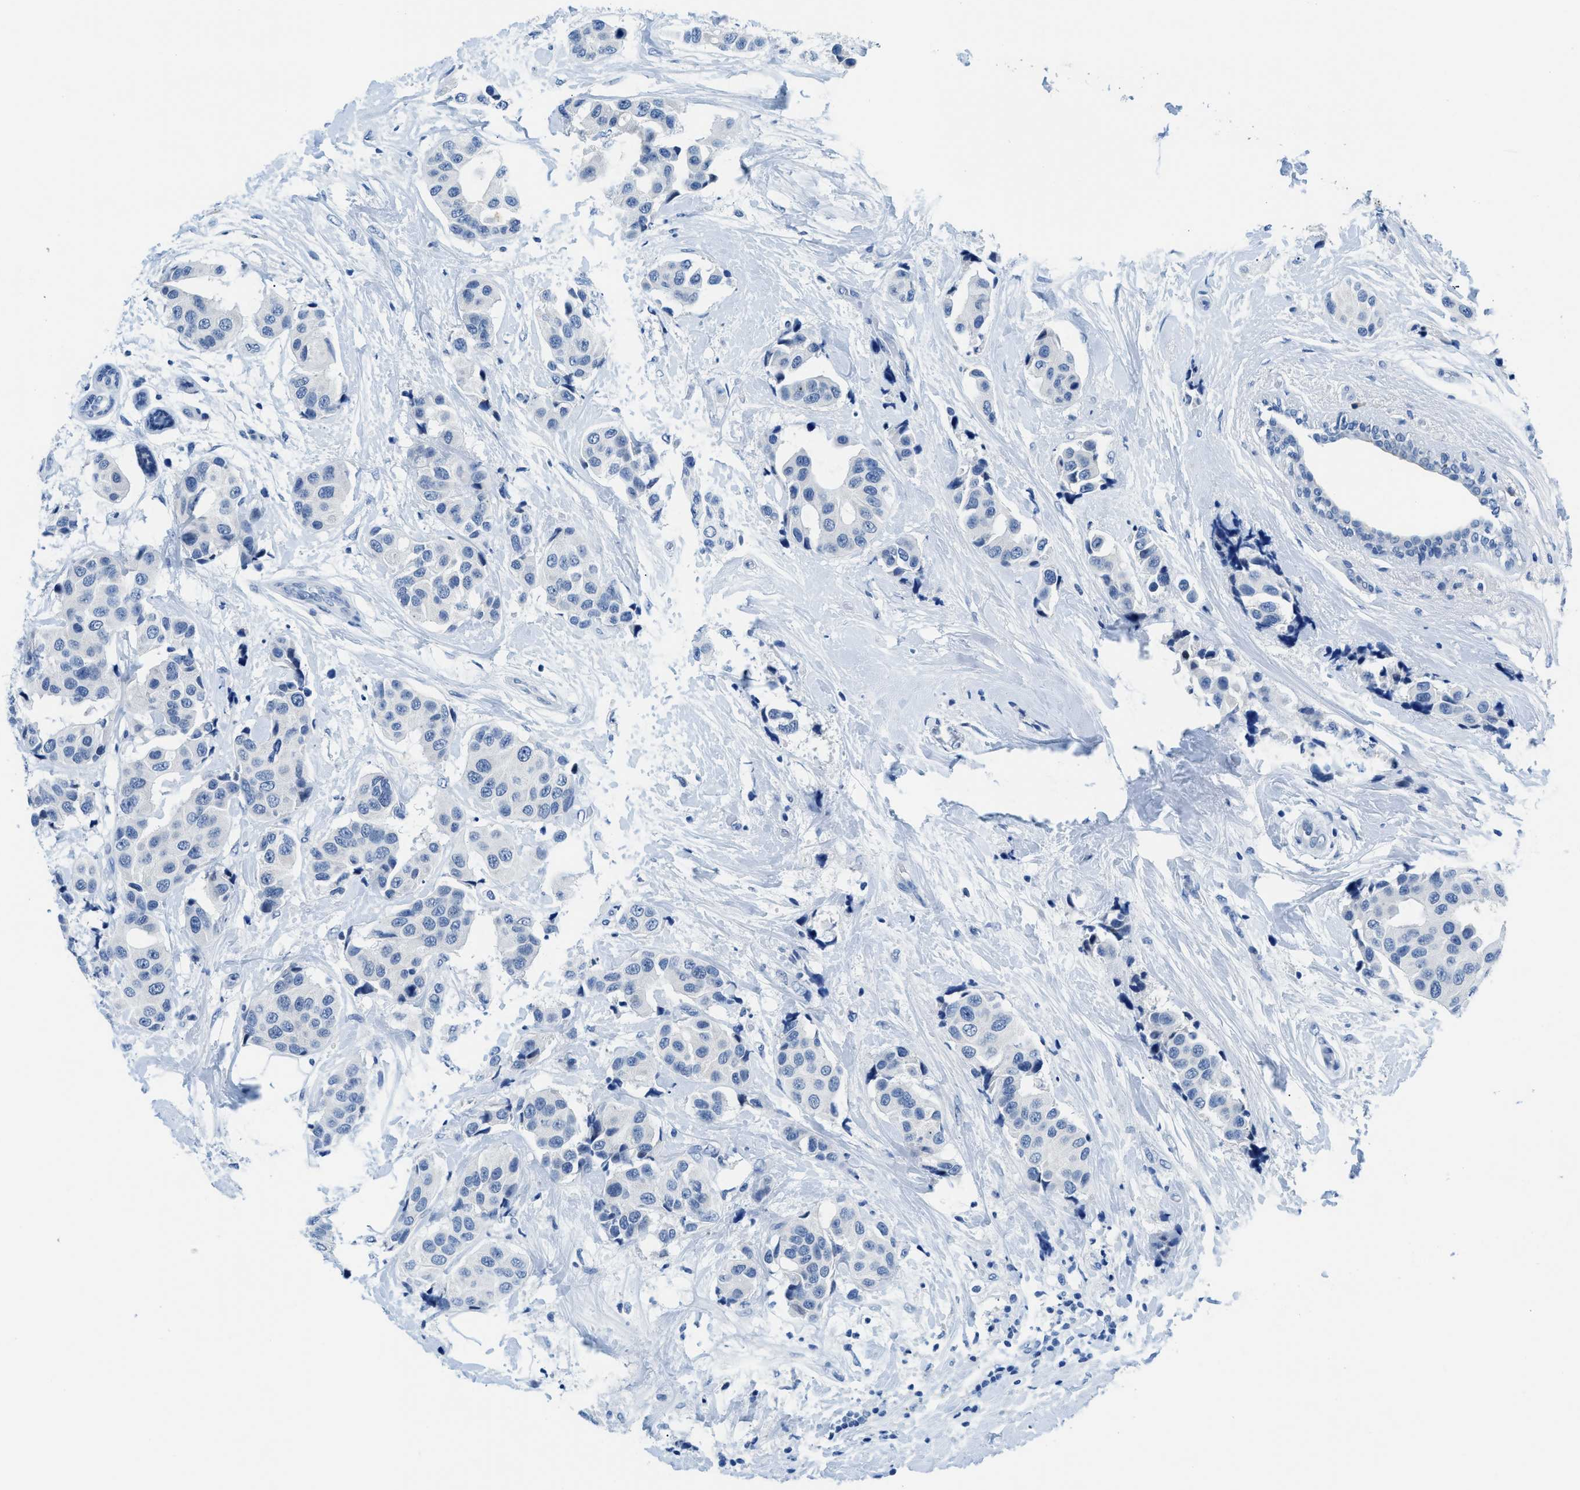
{"staining": {"intensity": "negative", "quantity": "none", "location": "none"}, "tissue": "breast cancer", "cell_type": "Tumor cells", "image_type": "cancer", "snomed": [{"axis": "morphology", "description": "Normal tissue, NOS"}, {"axis": "morphology", "description": "Duct carcinoma"}, {"axis": "topography", "description": "Breast"}], "caption": "IHC photomicrograph of neoplastic tissue: breast infiltrating ductal carcinoma stained with DAB (3,3'-diaminobenzidine) demonstrates no significant protein staining in tumor cells.", "gene": "MBL2", "patient": {"sex": "female", "age": 39}}